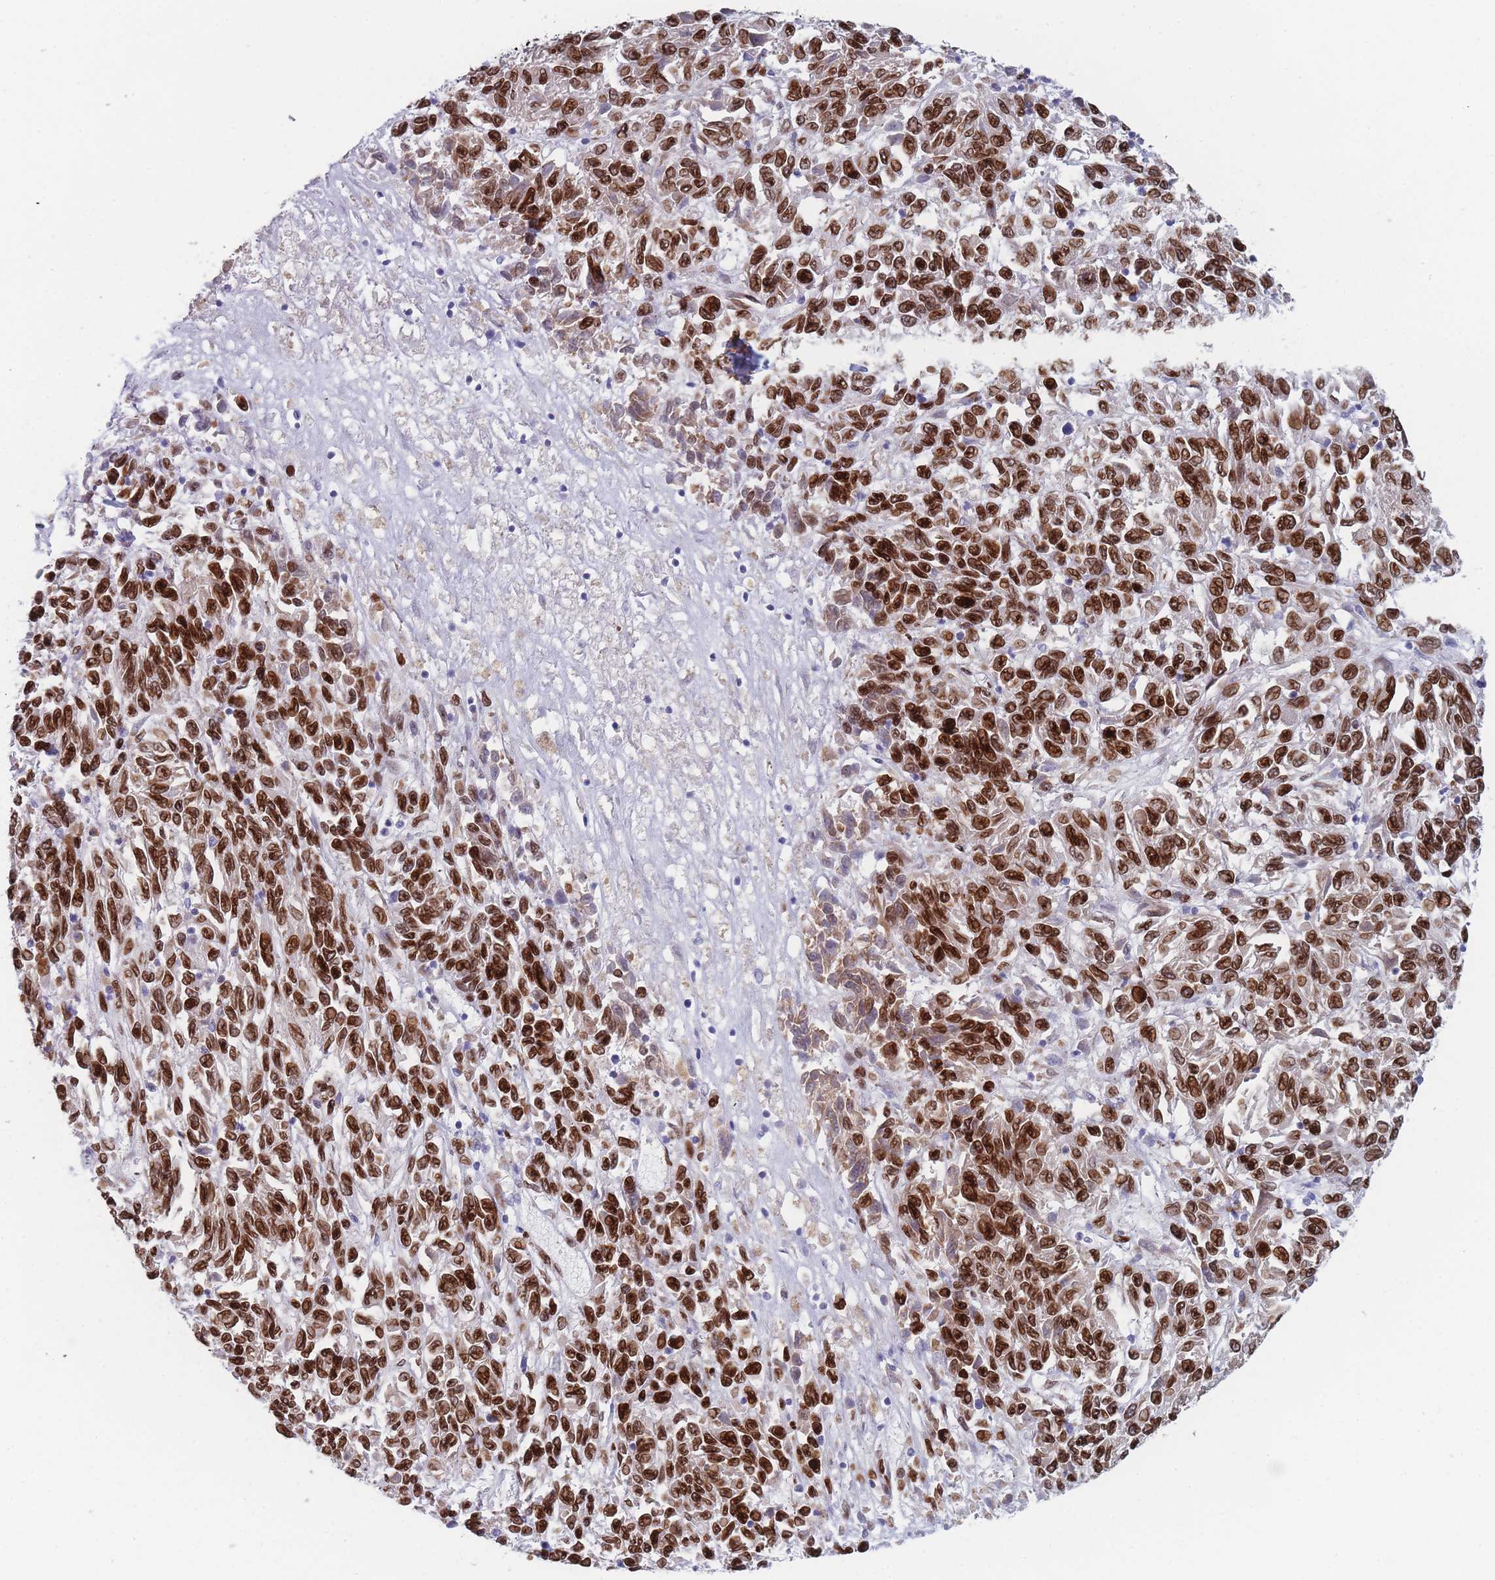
{"staining": {"intensity": "strong", "quantity": ">75%", "location": "cytoplasmic/membranous,nuclear"}, "tissue": "melanoma", "cell_type": "Tumor cells", "image_type": "cancer", "snomed": [{"axis": "morphology", "description": "Malignant melanoma, Metastatic site"}, {"axis": "topography", "description": "Lung"}], "caption": "Tumor cells display high levels of strong cytoplasmic/membranous and nuclear positivity in approximately >75% of cells in human malignant melanoma (metastatic site).", "gene": "ZBTB1", "patient": {"sex": "male", "age": 64}}